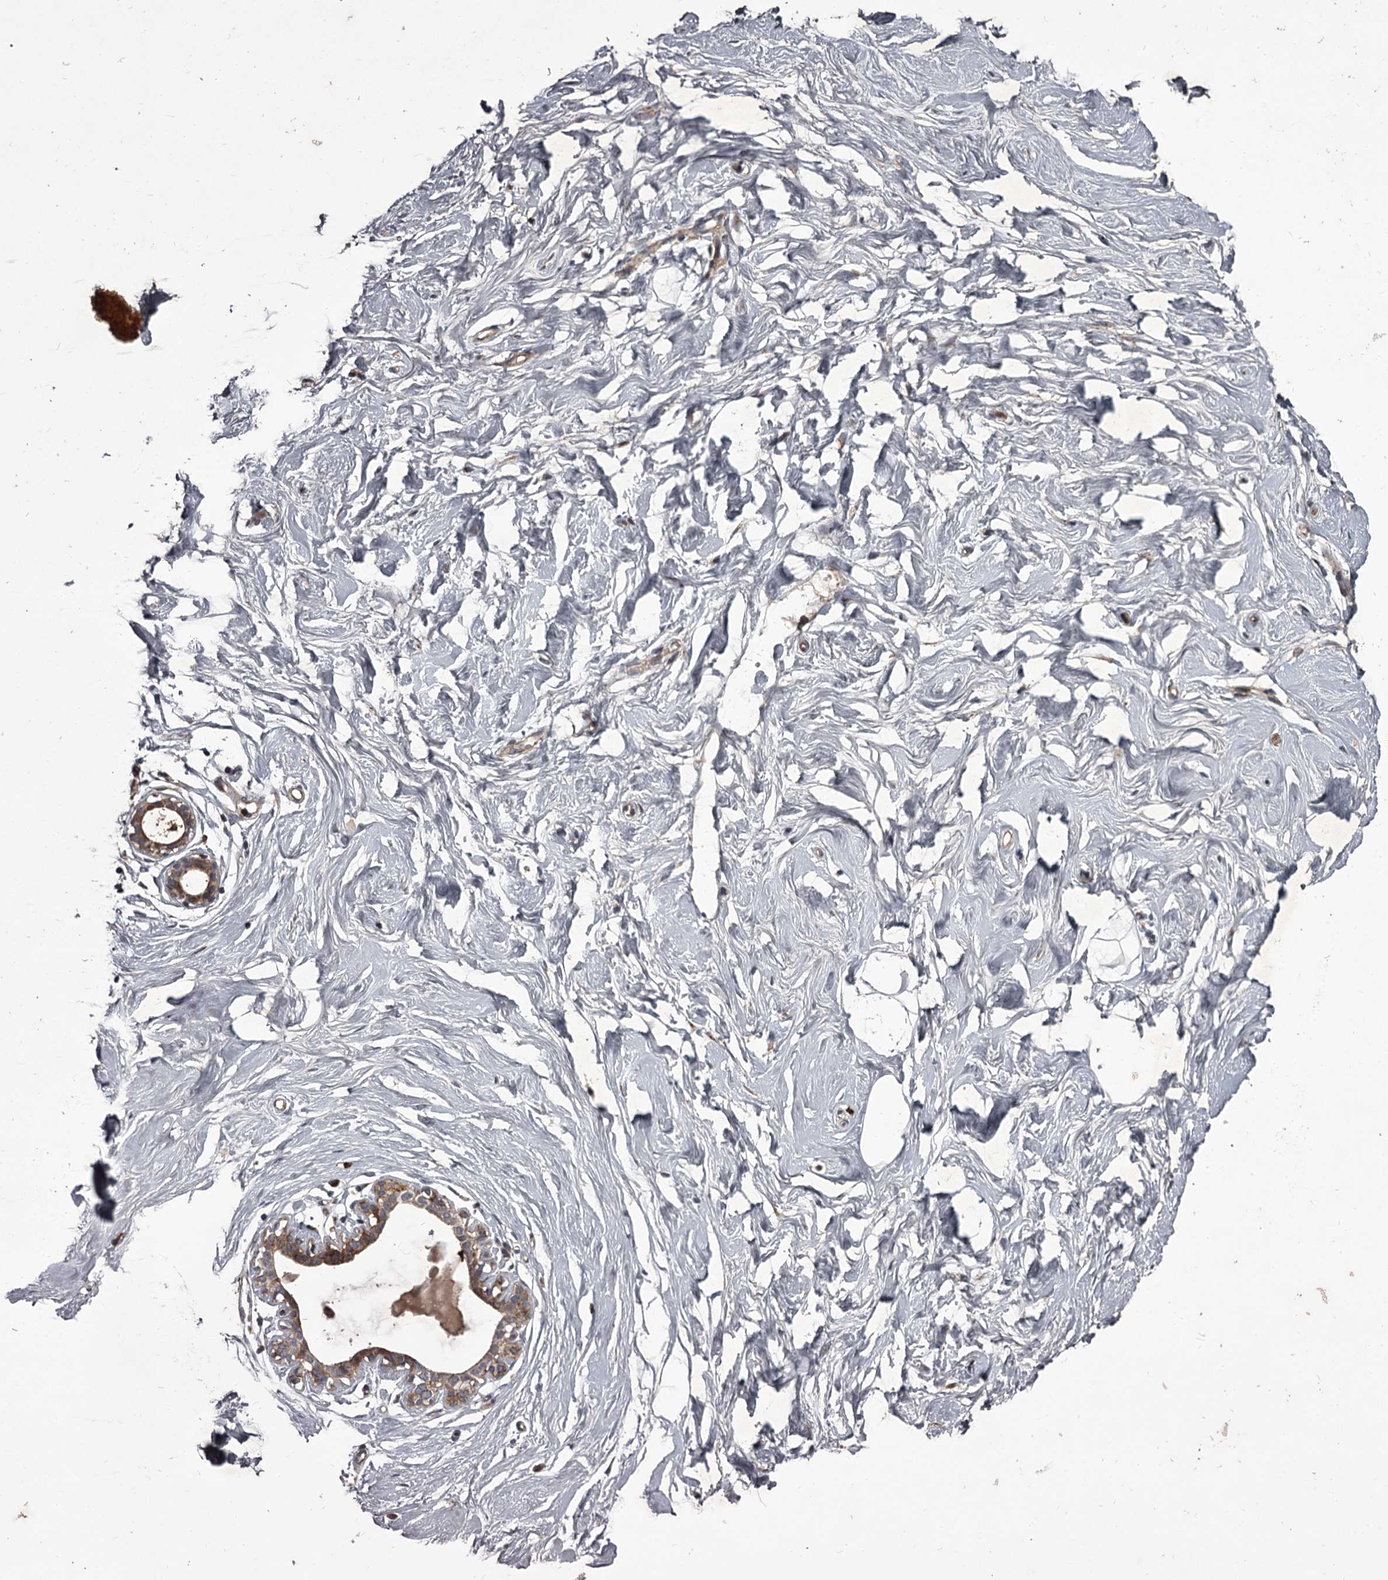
{"staining": {"intensity": "negative", "quantity": "none", "location": "none"}, "tissue": "breast", "cell_type": "Adipocytes", "image_type": "normal", "snomed": [{"axis": "morphology", "description": "Normal tissue, NOS"}, {"axis": "morphology", "description": "Adenoma, NOS"}, {"axis": "topography", "description": "Breast"}], "caption": "A photomicrograph of human breast is negative for staining in adipocytes. Brightfield microscopy of IHC stained with DAB (brown) and hematoxylin (blue), captured at high magnification.", "gene": "UNC93B1", "patient": {"sex": "female", "age": 23}}